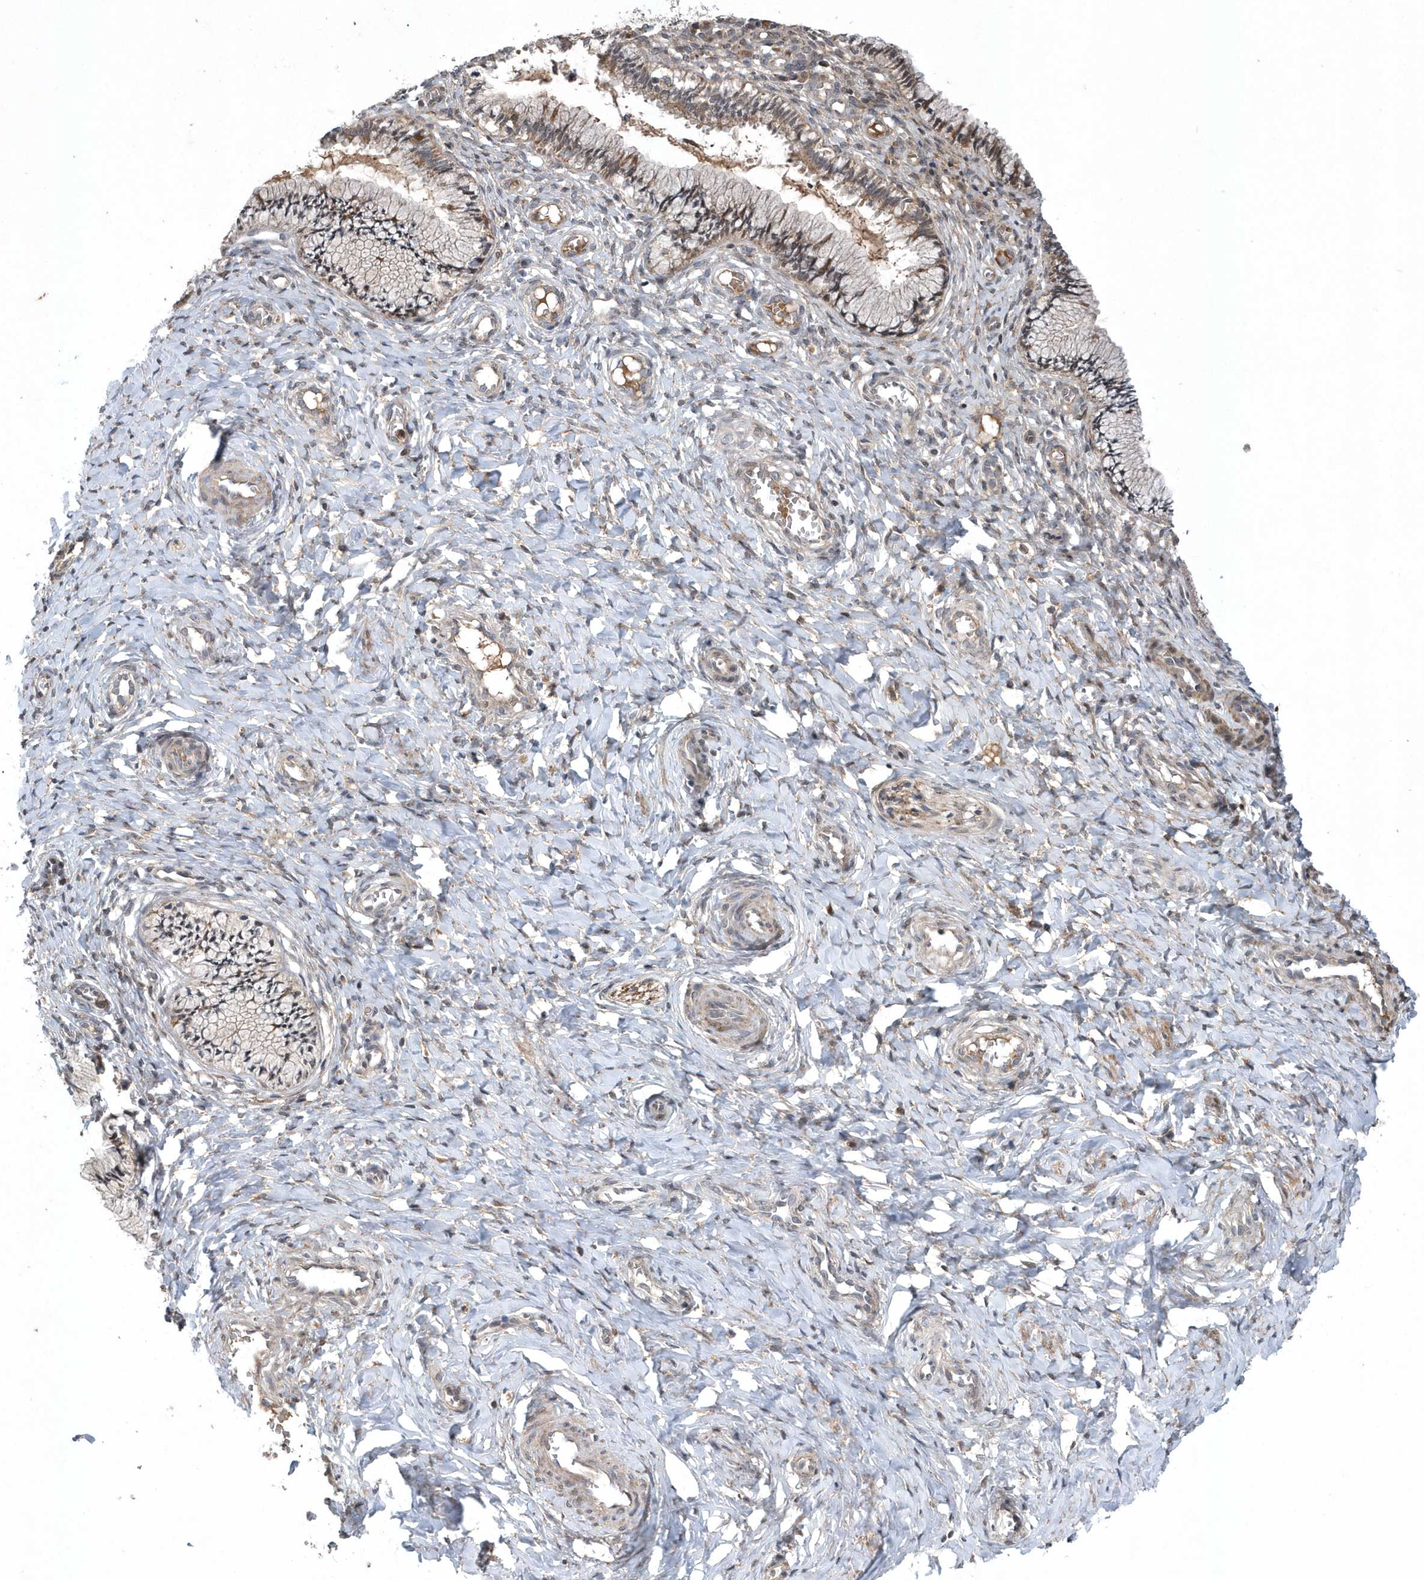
{"staining": {"intensity": "moderate", "quantity": ">75%", "location": "cytoplasmic/membranous"}, "tissue": "cervix", "cell_type": "Glandular cells", "image_type": "normal", "snomed": [{"axis": "morphology", "description": "Normal tissue, NOS"}, {"axis": "topography", "description": "Cervix"}], "caption": "The photomicrograph displays staining of unremarkable cervix, revealing moderate cytoplasmic/membranous protein positivity (brown color) within glandular cells.", "gene": "HMGCS1", "patient": {"sex": "female", "age": 27}}